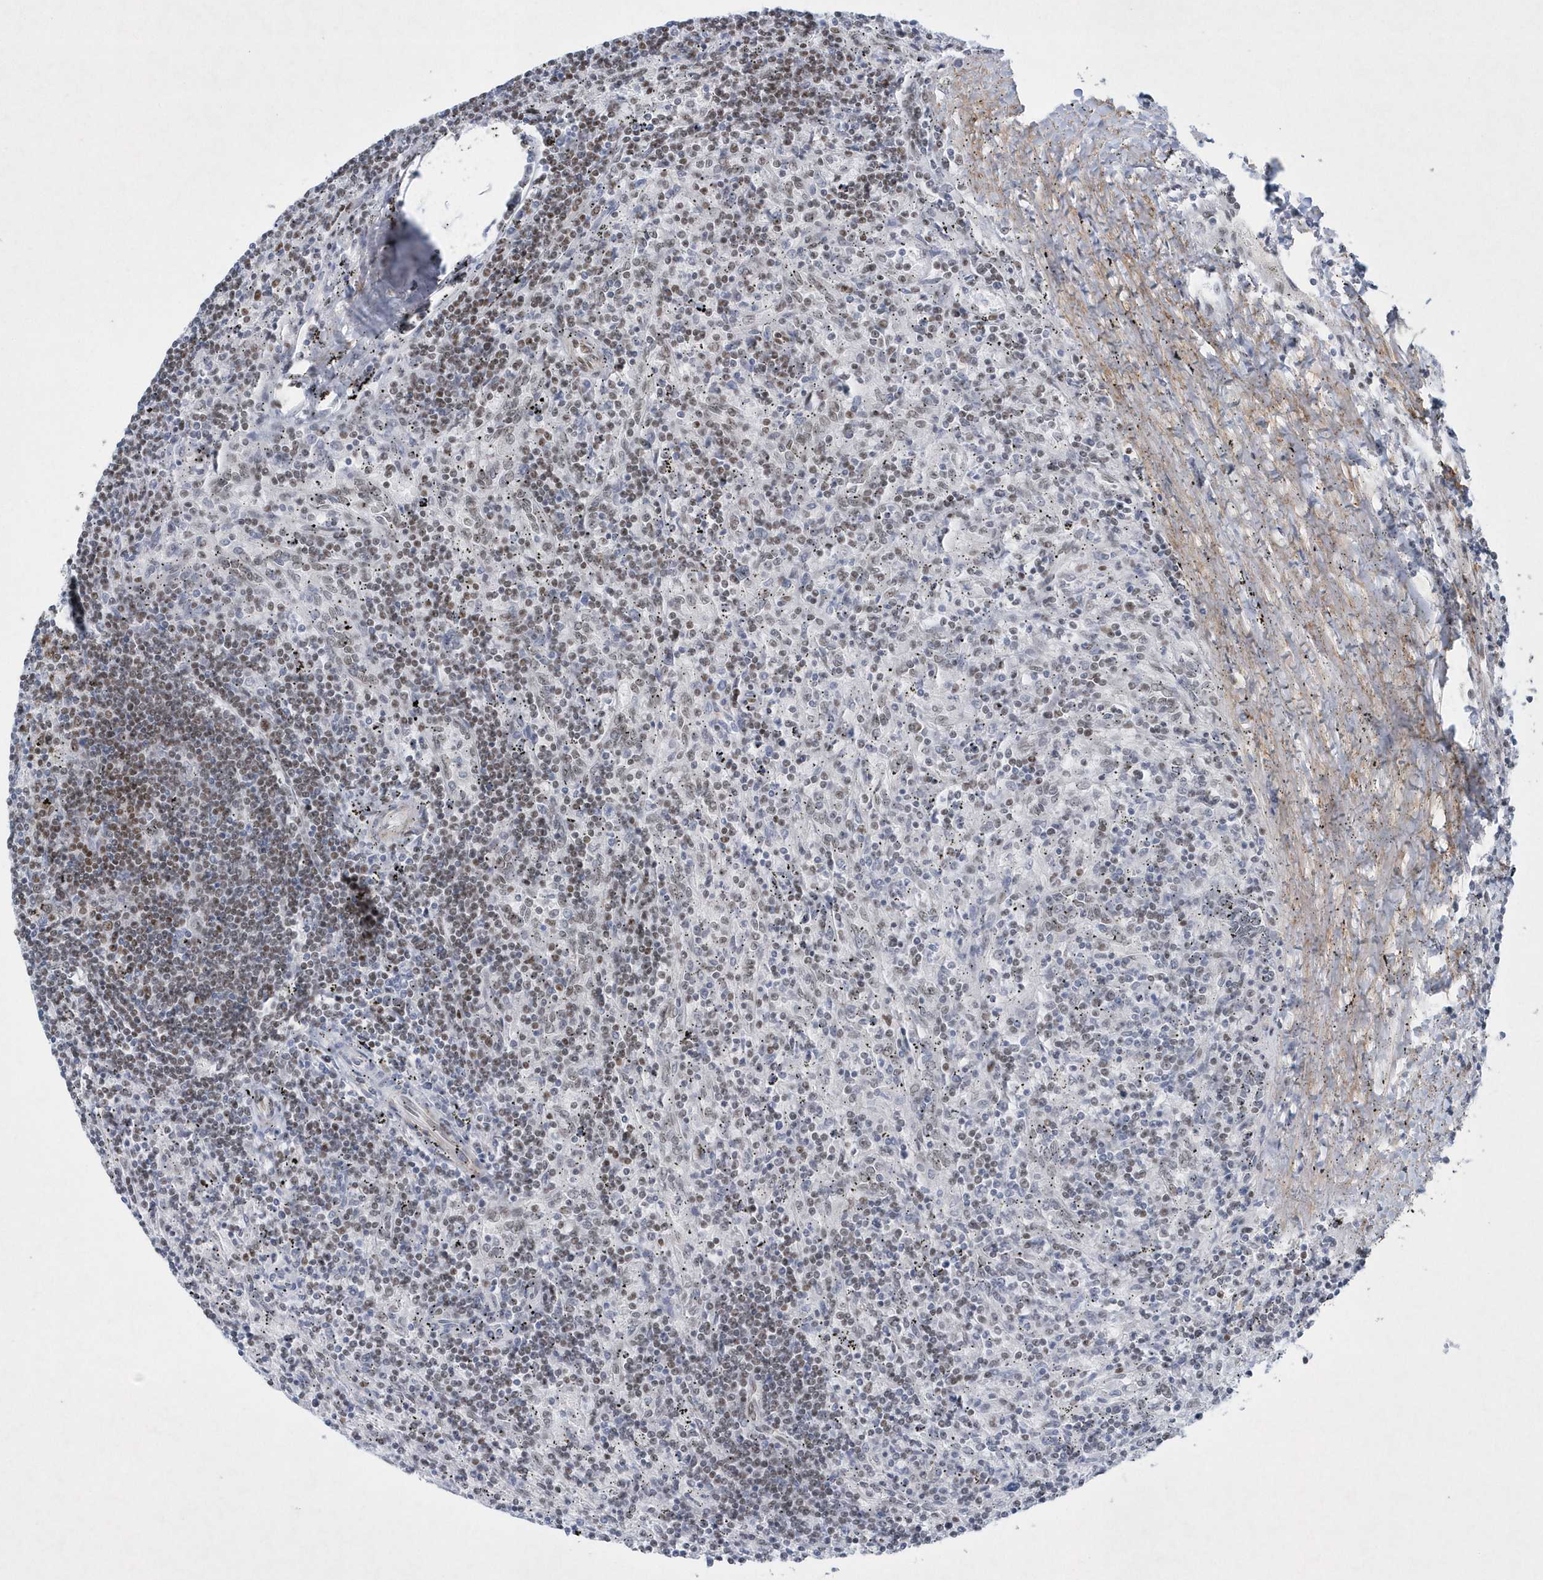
{"staining": {"intensity": "moderate", "quantity": "25%-75%", "location": "nuclear"}, "tissue": "lymphoma", "cell_type": "Tumor cells", "image_type": "cancer", "snomed": [{"axis": "morphology", "description": "Malignant lymphoma, non-Hodgkin's type, Low grade"}, {"axis": "topography", "description": "Spleen"}], "caption": "Human low-grade malignant lymphoma, non-Hodgkin's type stained with a protein marker shows moderate staining in tumor cells.", "gene": "DCLRE1A", "patient": {"sex": "male", "age": 76}}